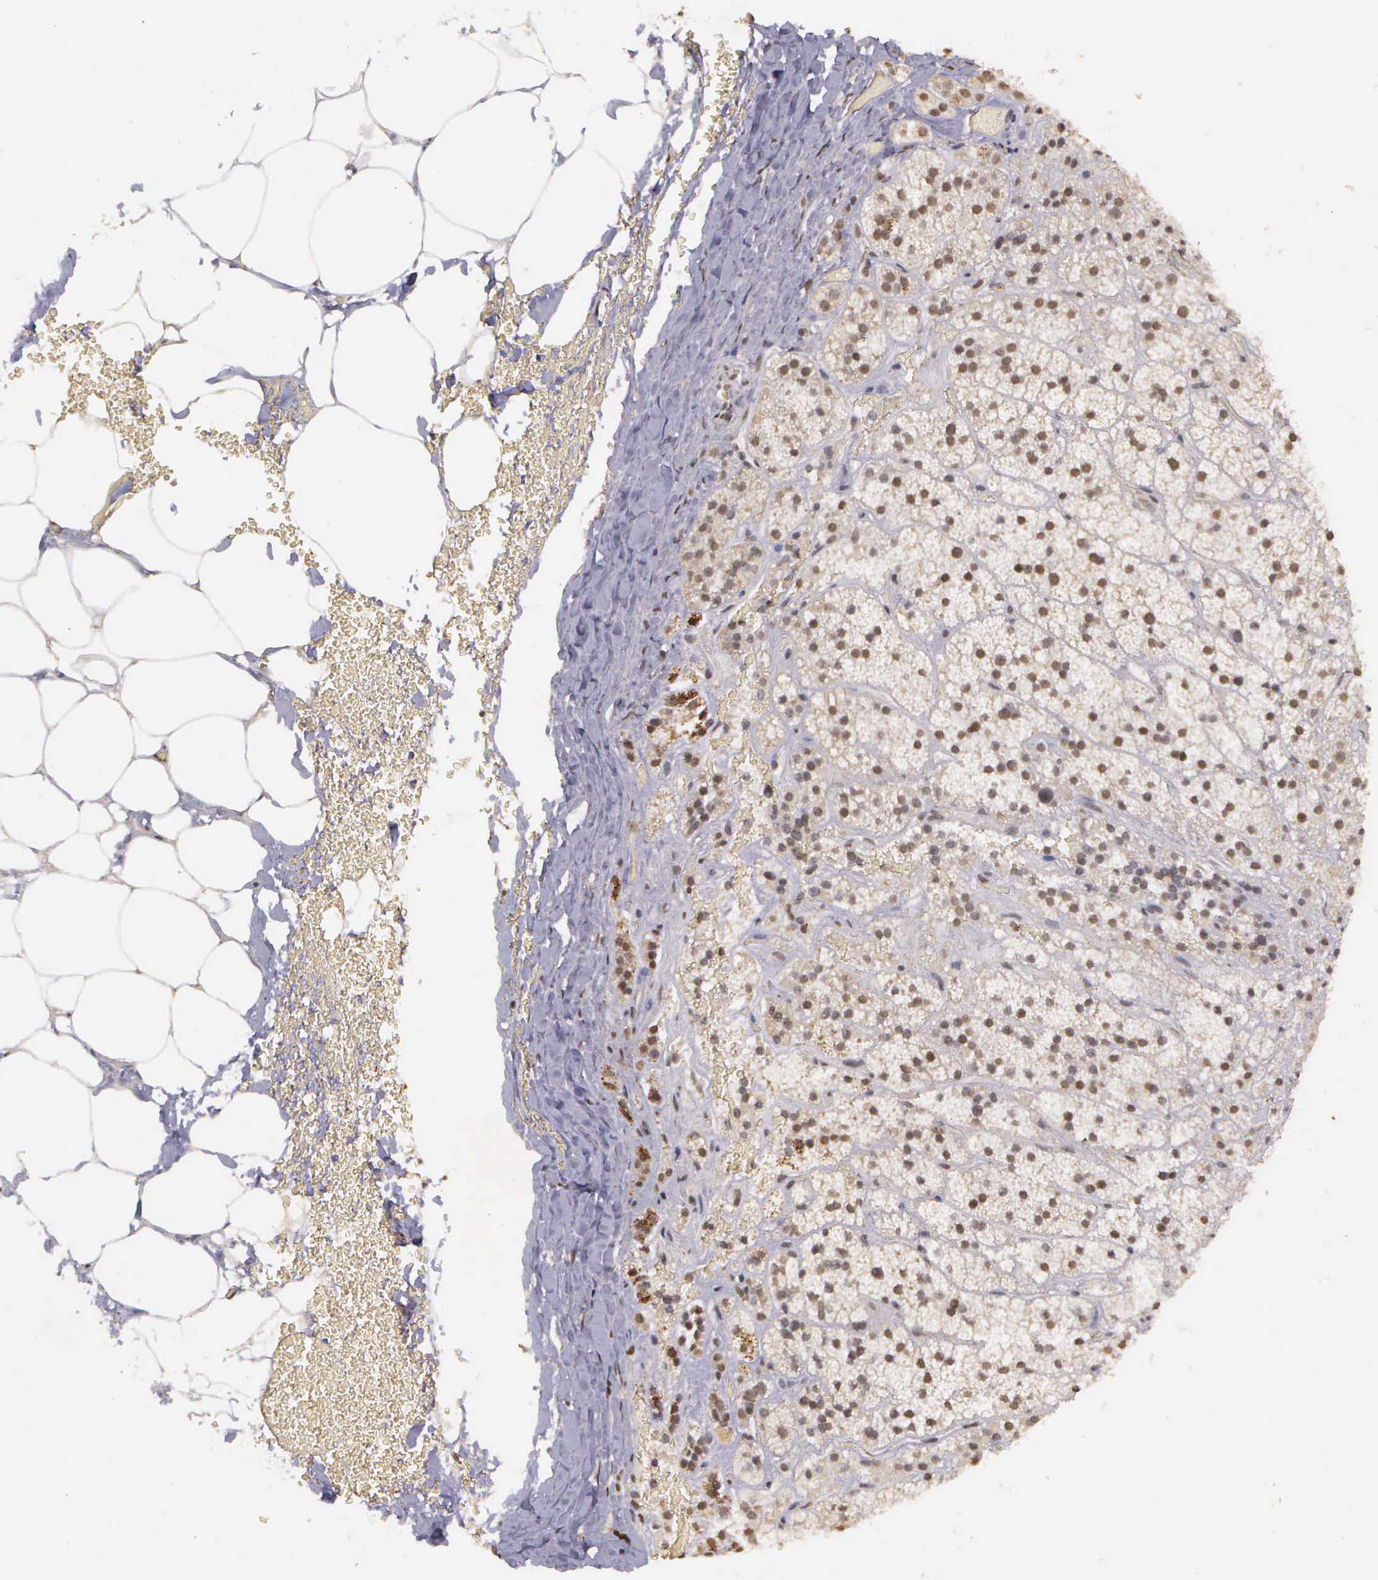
{"staining": {"intensity": "weak", "quantity": "<25%", "location": "nuclear"}, "tissue": "adrenal gland", "cell_type": "Glandular cells", "image_type": "normal", "snomed": [{"axis": "morphology", "description": "Normal tissue, NOS"}, {"axis": "topography", "description": "Adrenal gland"}], "caption": "This is a micrograph of immunohistochemistry staining of unremarkable adrenal gland, which shows no staining in glandular cells. Brightfield microscopy of immunohistochemistry stained with DAB (3,3'-diaminobenzidine) (brown) and hematoxylin (blue), captured at high magnification.", "gene": "ARMCX5", "patient": {"sex": "male", "age": 57}}